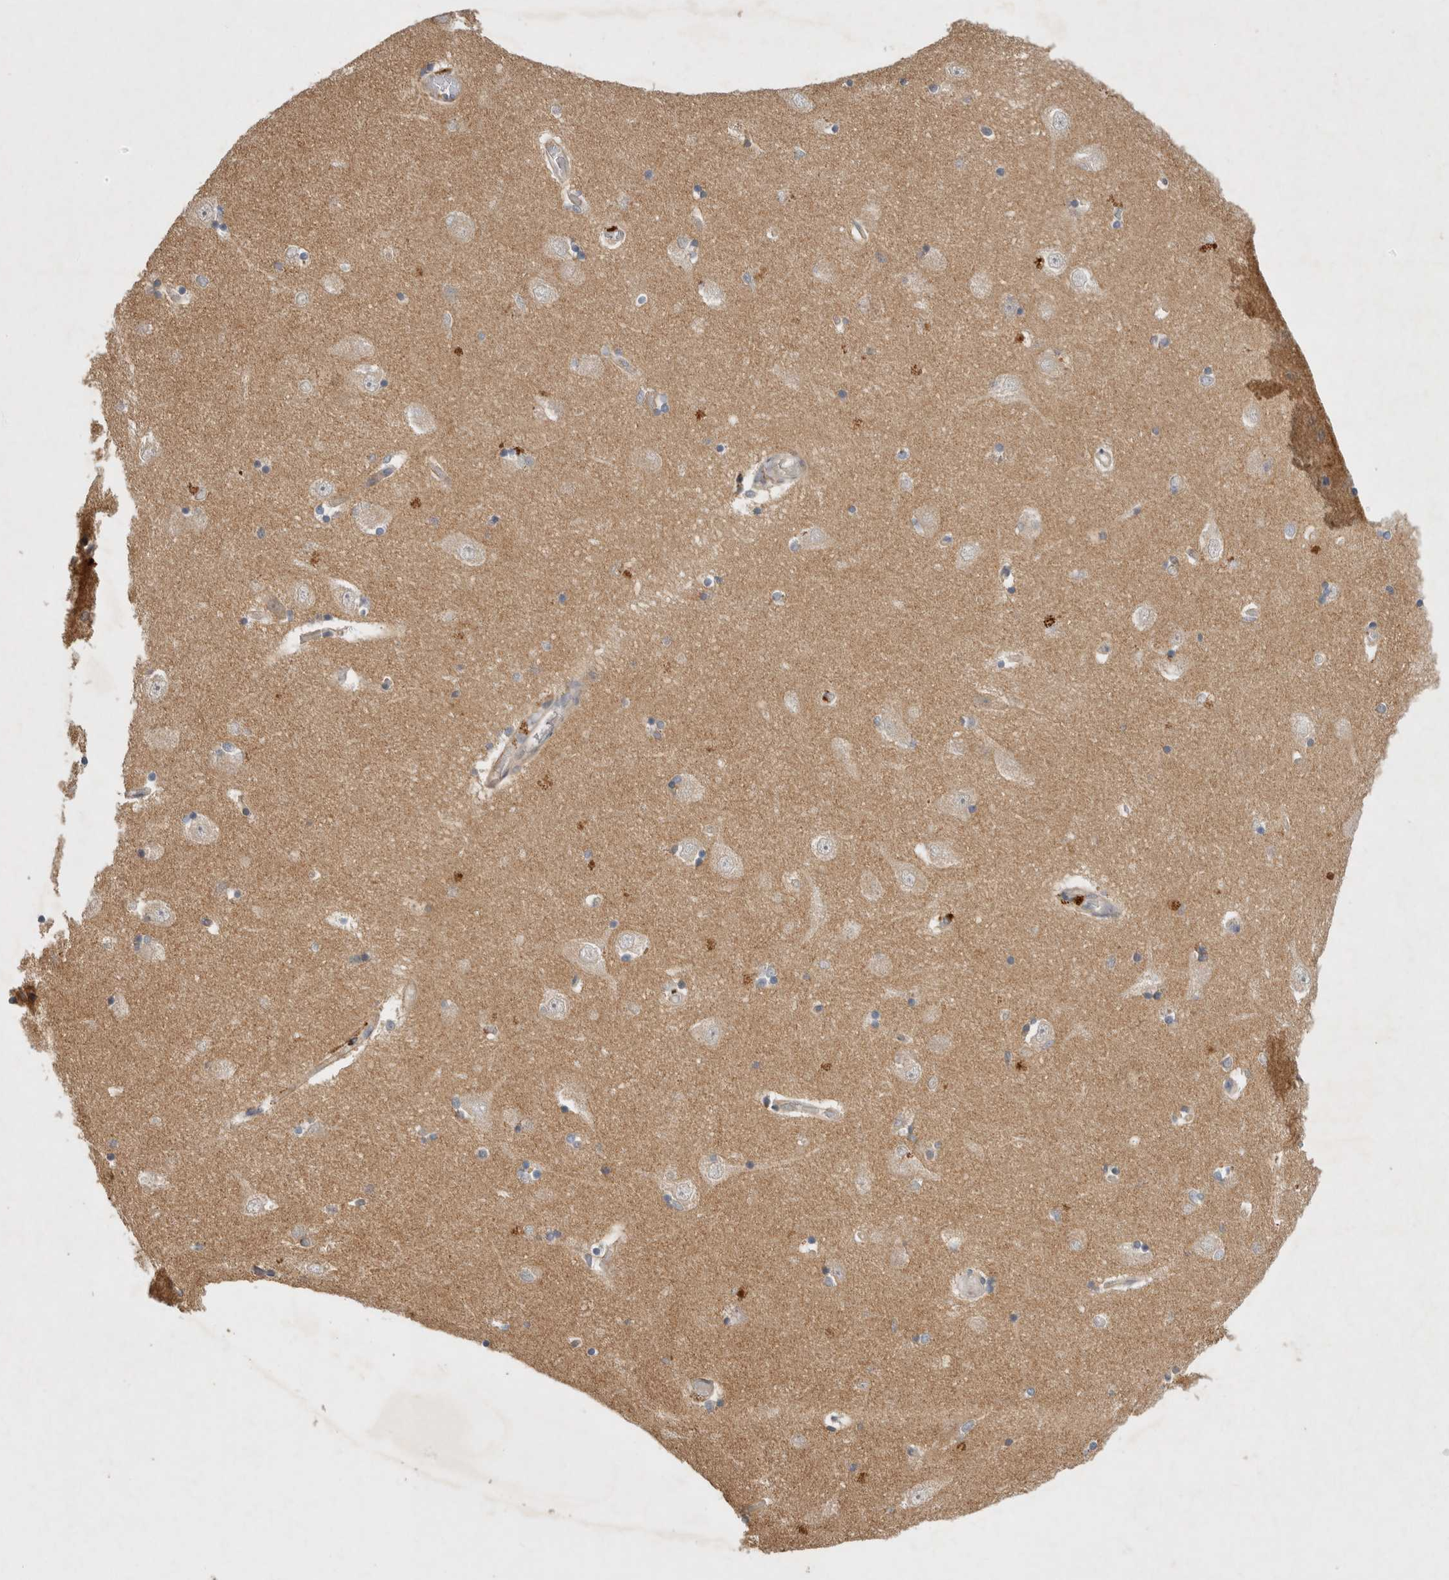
{"staining": {"intensity": "negative", "quantity": "none", "location": "none"}, "tissue": "hippocampus", "cell_type": "Glial cells", "image_type": "normal", "snomed": [{"axis": "morphology", "description": "Normal tissue, NOS"}, {"axis": "topography", "description": "Hippocampus"}], "caption": "High magnification brightfield microscopy of benign hippocampus stained with DAB (3,3'-diaminobenzidine) (brown) and counterstained with hematoxylin (blue): glial cells show no significant expression. (DAB (3,3'-diaminobenzidine) immunohistochemistry, high magnification).", "gene": "PPP1R42", "patient": {"sex": "male", "age": 45}}